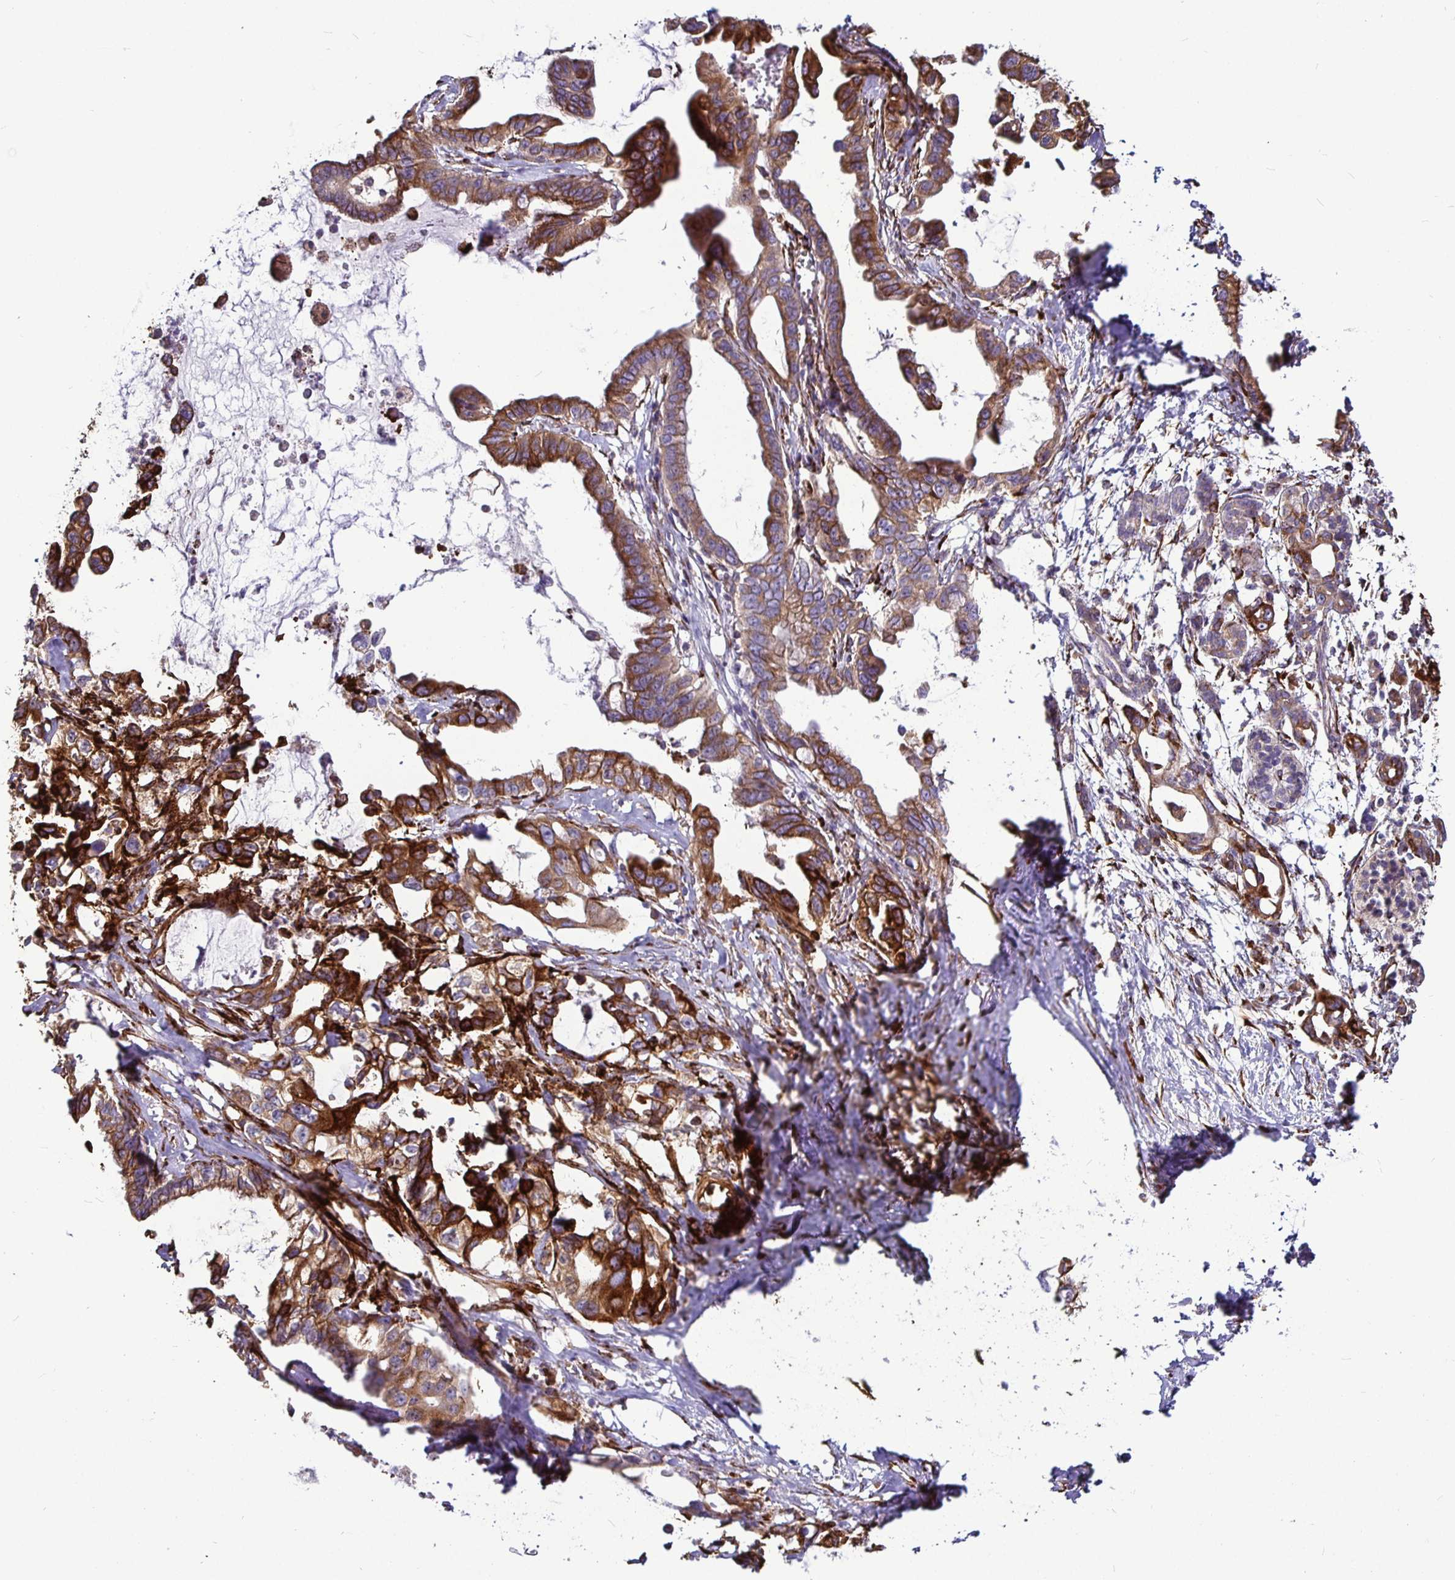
{"staining": {"intensity": "moderate", "quantity": "25%-75%", "location": "cytoplasmic/membranous"}, "tissue": "pancreatic cancer", "cell_type": "Tumor cells", "image_type": "cancer", "snomed": [{"axis": "morphology", "description": "Adenocarcinoma, NOS"}, {"axis": "topography", "description": "Pancreas"}], "caption": "Pancreatic cancer tissue reveals moderate cytoplasmic/membranous expression in about 25%-75% of tumor cells, visualized by immunohistochemistry.", "gene": "P4HA2", "patient": {"sex": "male", "age": 61}}